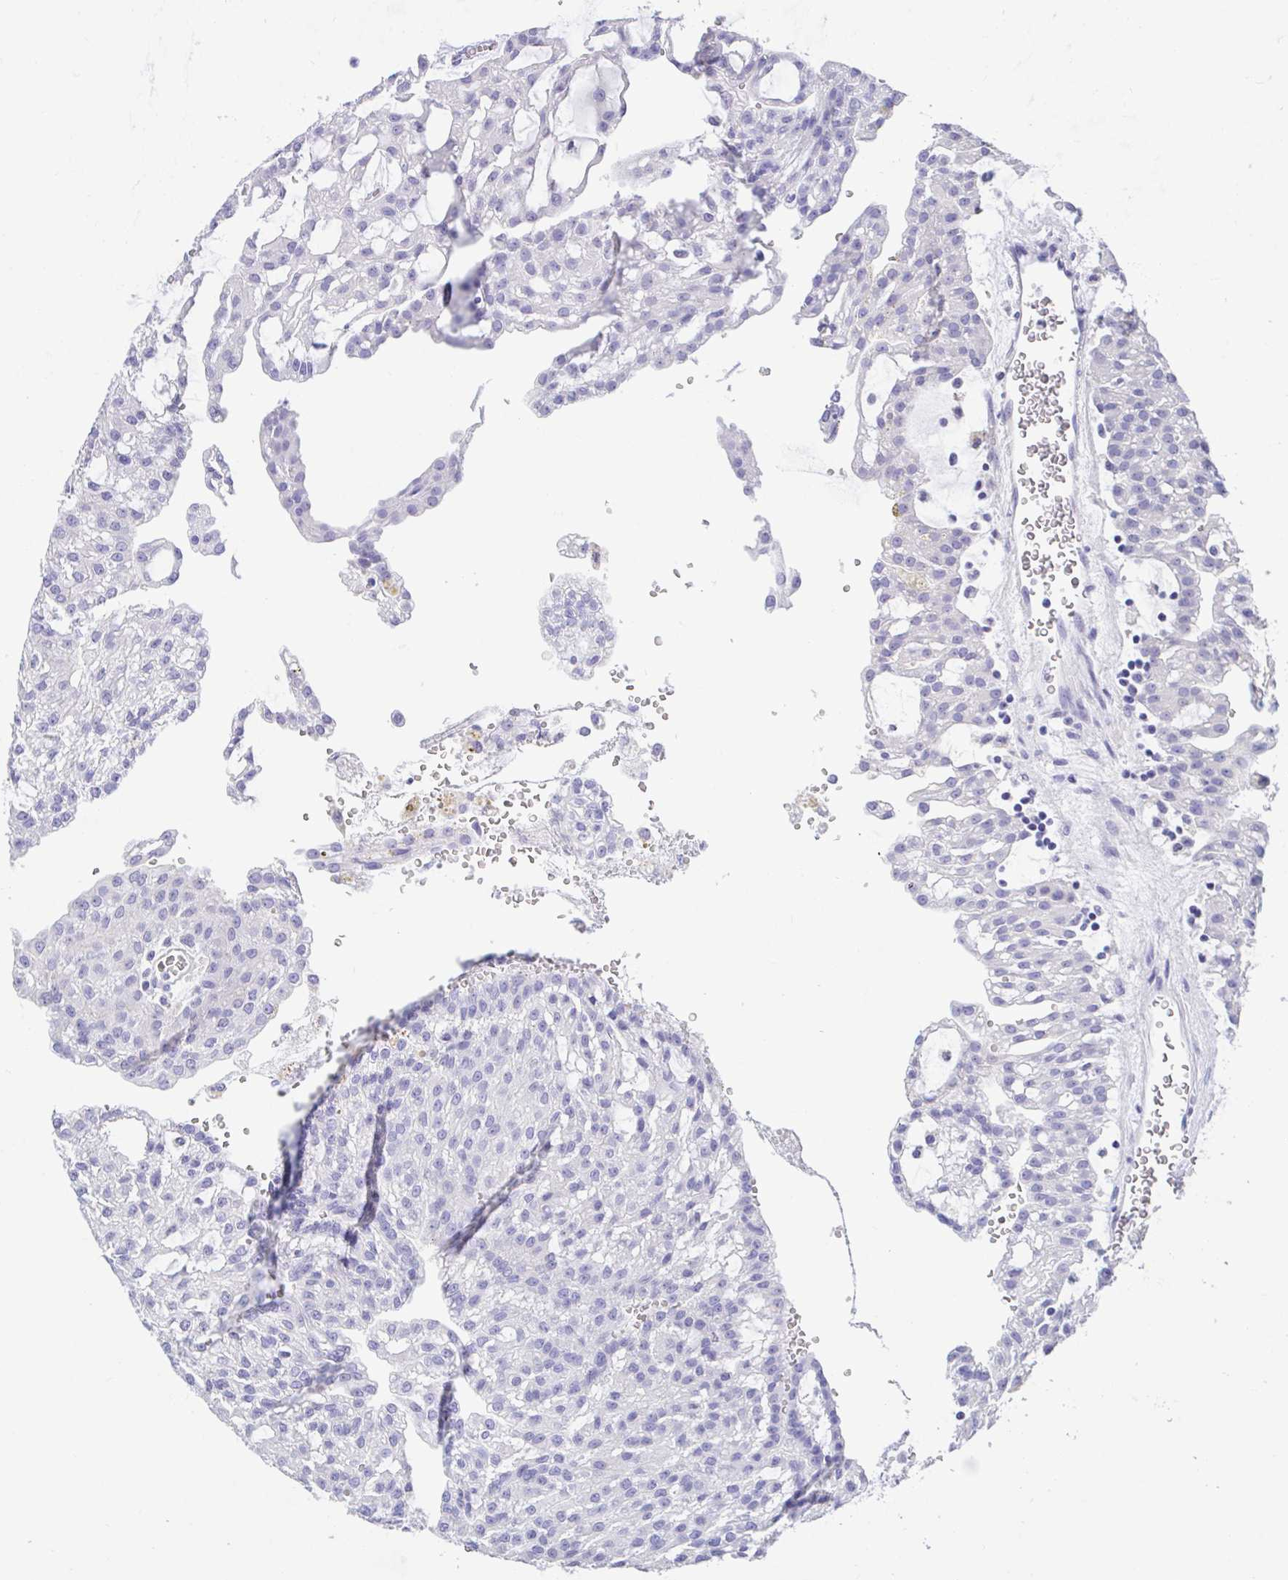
{"staining": {"intensity": "negative", "quantity": "none", "location": "none"}, "tissue": "renal cancer", "cell_type": "Tumor cells", "image_type": "cancer", "snomed": [{"axis": "morphology", "description": "Adenocarcinoma, NOS"}, {"axis": "topography", "description": "Kidney"}], "caption": "This is an immunohistochemistry (IHC) histopathology image of human renal cancer. There is no staining in tumor cells.", "gene": "TMCO5A", "patient": {"sex": "male", "age": 63}}